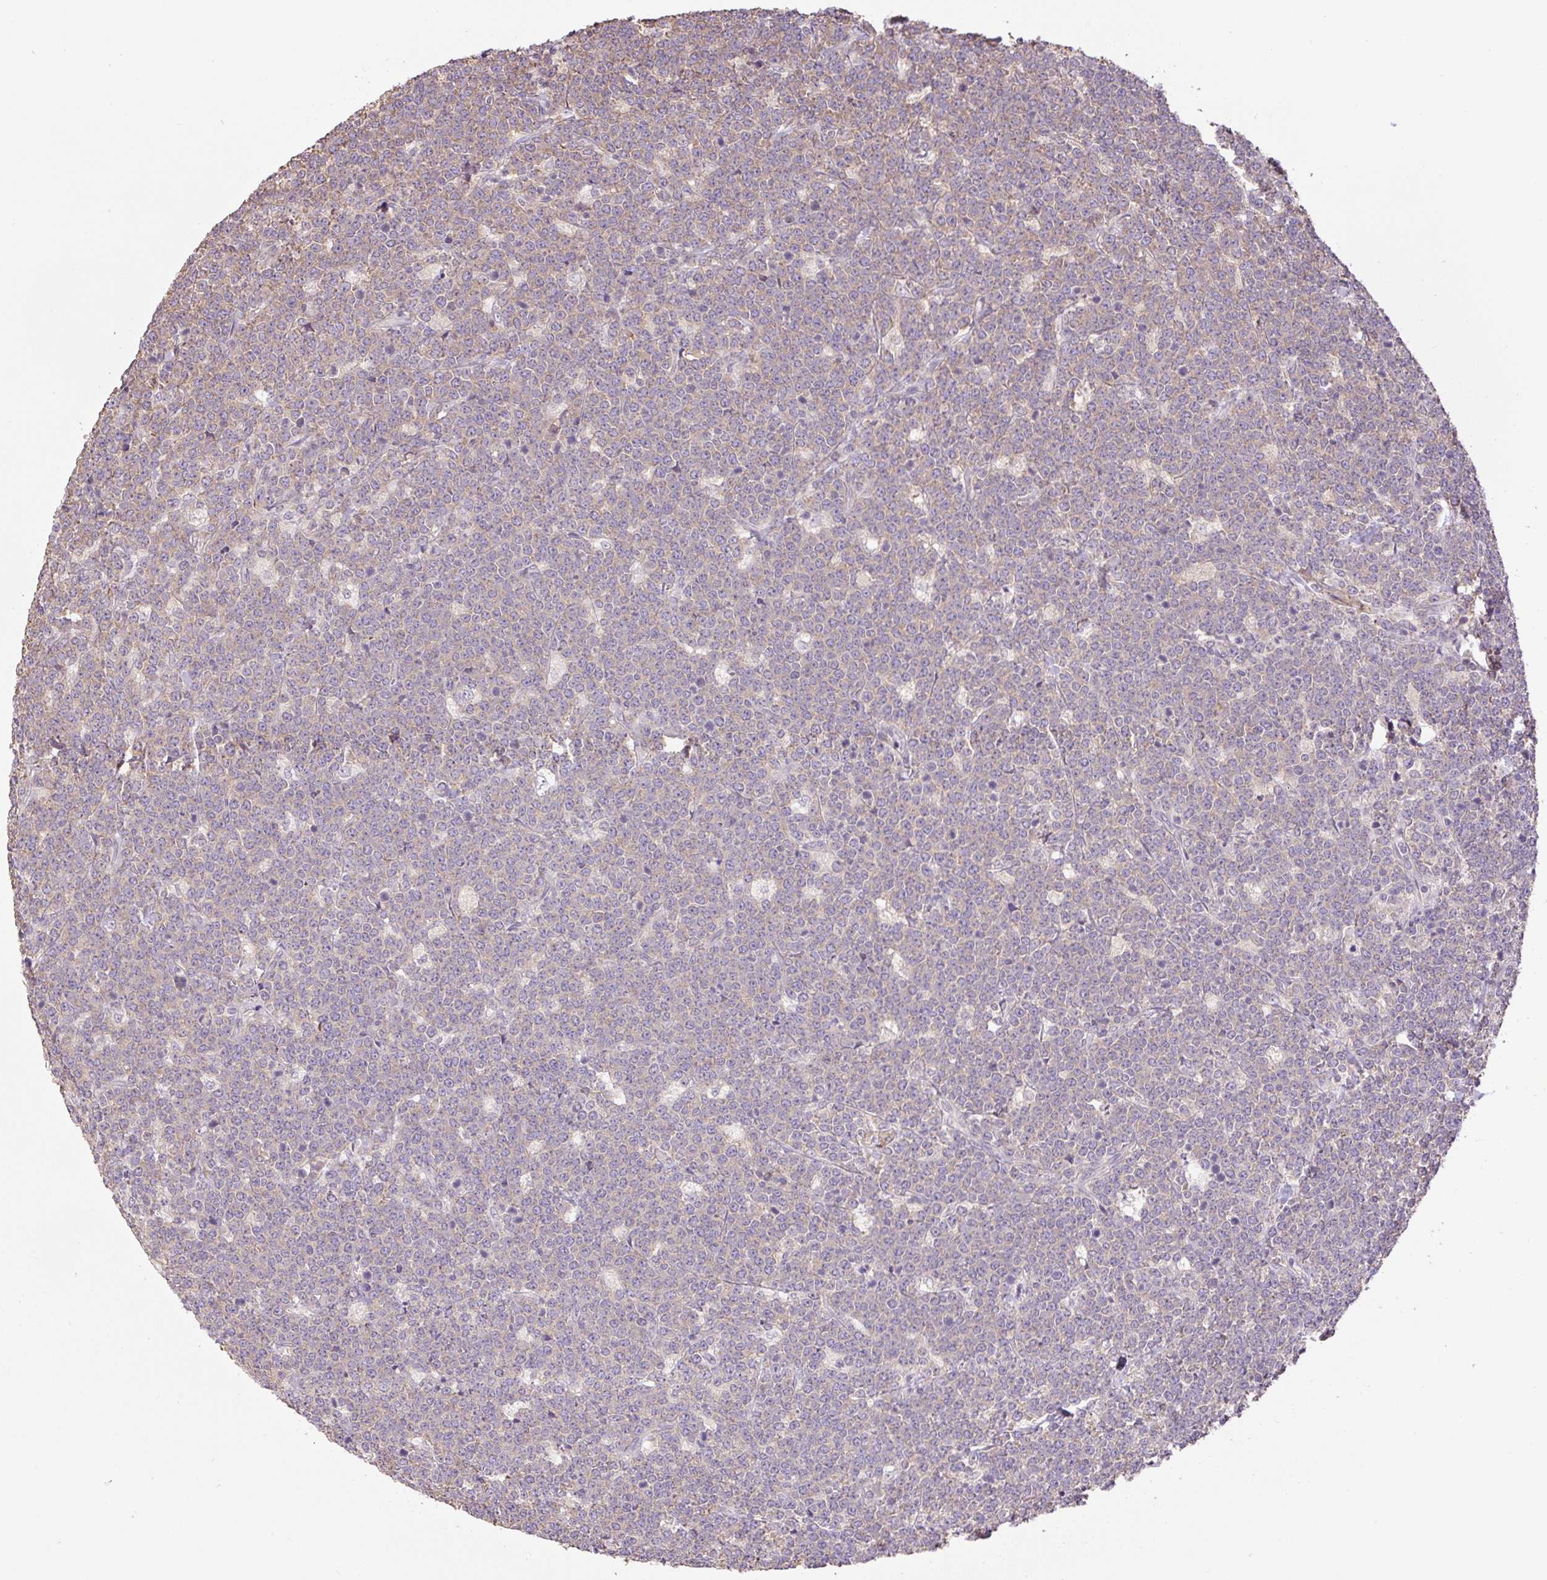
{"staining": {"intensity": "weak", "quantity": "<25%", "location": "cytoplasmic/membranous"}, "tissue": "lymphoma", "cell_type": "Tumor cells", "image_type": "cancer", "snomed": [{"axis": "morphology", "description": "Malignant lymphoma, non-Hodgkin's type, High grade"}, {"axis": "topography", "description": "Small intestine"}, {"axis": "topography", "description": "Colon"}], "caption": "A photomicrograph of lymphoma stained for a protein reveals no brown staining in tumor cells.", "gene": "COX8A", "patient": {"sex": "male", "age": 8}}